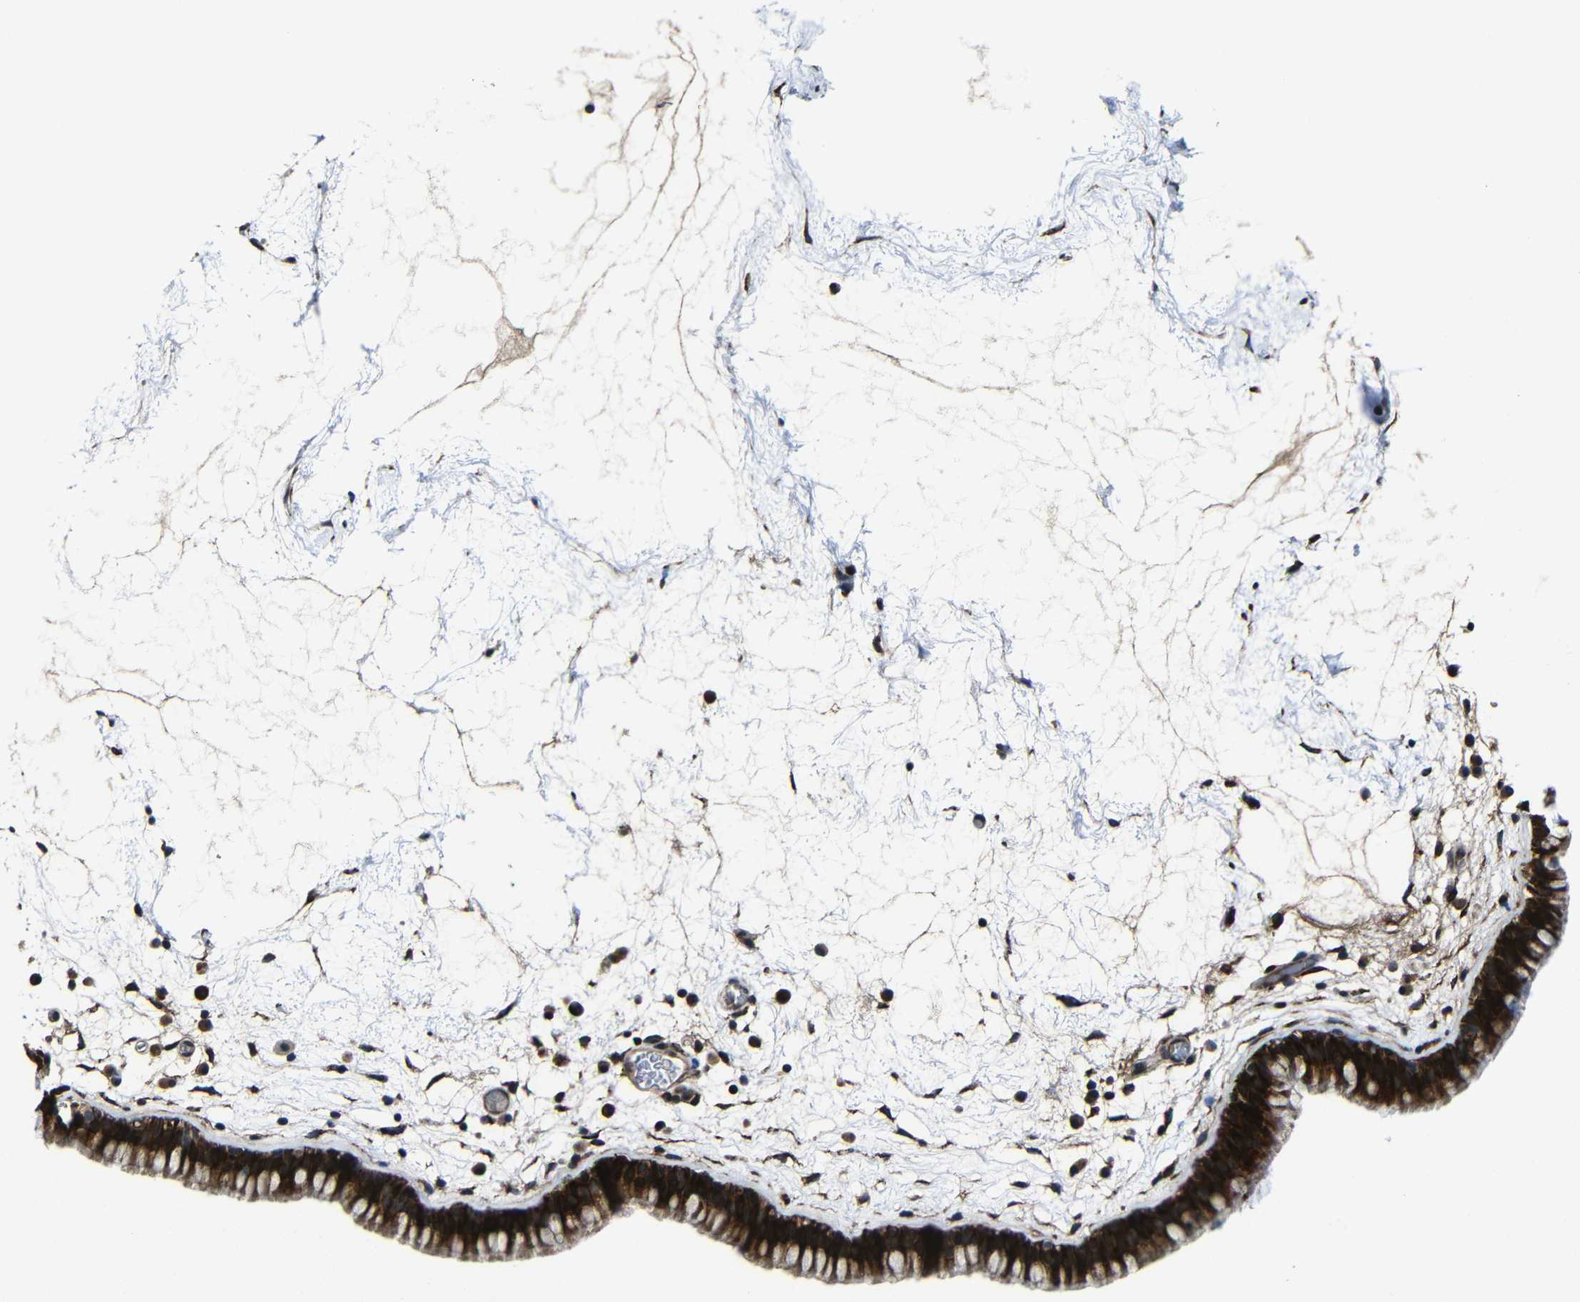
{"staining": {"intensity": "strong", "quantity": ">75%", "location": "cytoplasmic/membranous"}, "tissue": "nasopharynx", "cell_type": "Respiratory epithelial cells", "image_type": "normal", "snomed": [{"axis": "morphology", "description": "Normal tissue, NOS"}, {"axis": "morphology", "description": "Inflammation, NOS"}, {"axis": "topography", "description": "Nasopharynx"}], "caption": "Immunohistochemistry histopathology image of normal nasopharynx stained for a protein (brown), which exhibits high levels of strong cytoplasmic/membranous staining in about >75% of respiratory epithelial cells.", "gene": "KIAA0513", "patient": {"sex": "male", "age": 48}}